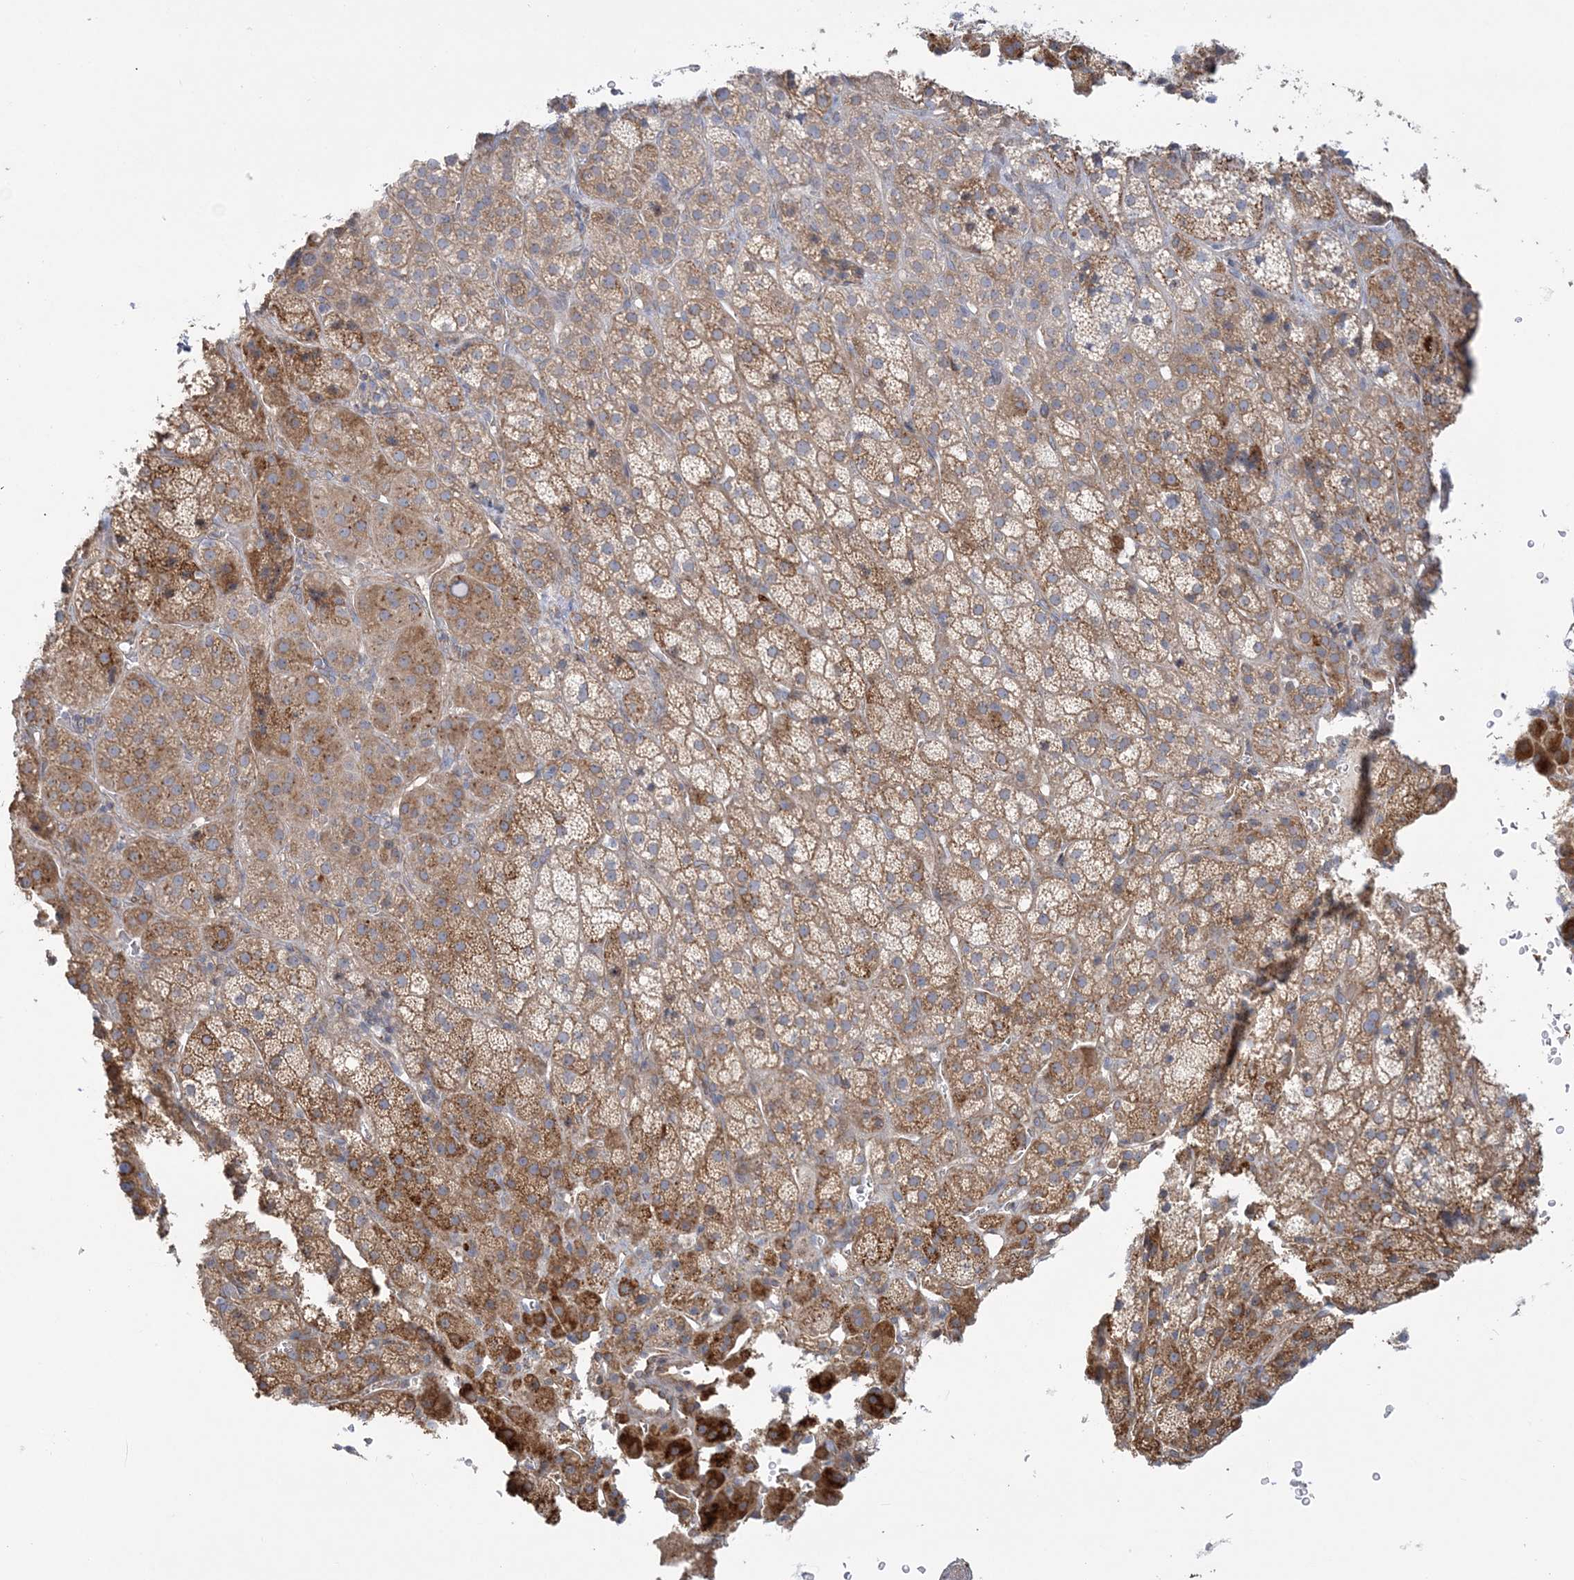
{"staining": {"intensity": "moderate", "quantity": ">75%", "location": "cytoplasmic/membranous"}, "tissue": "adrenal gland", "cell_type": "Glandular cells", "image_type": "normal", "snomed": [{"axis": "morphology", "description": "Normal tissue, NOS"}, {"axis": "topography", "description": "Adrenal gland"}], "caption": "Immunohistochemistry (IHC) (DAB (3,3'-diaminobenzidine)) staining of normal human adrenal gland exhibits moderate cytoplasmic/membranous protein positivity in approximately >75% of glandular cells. Using DAB (3,3'-diaminobenzidine) (brown) and hematoxylin (blue) stains, captured at high magnification using brightfield microscopy.", "gene": "ZNF821", "patient": {"sex": "female", "age": 57}}